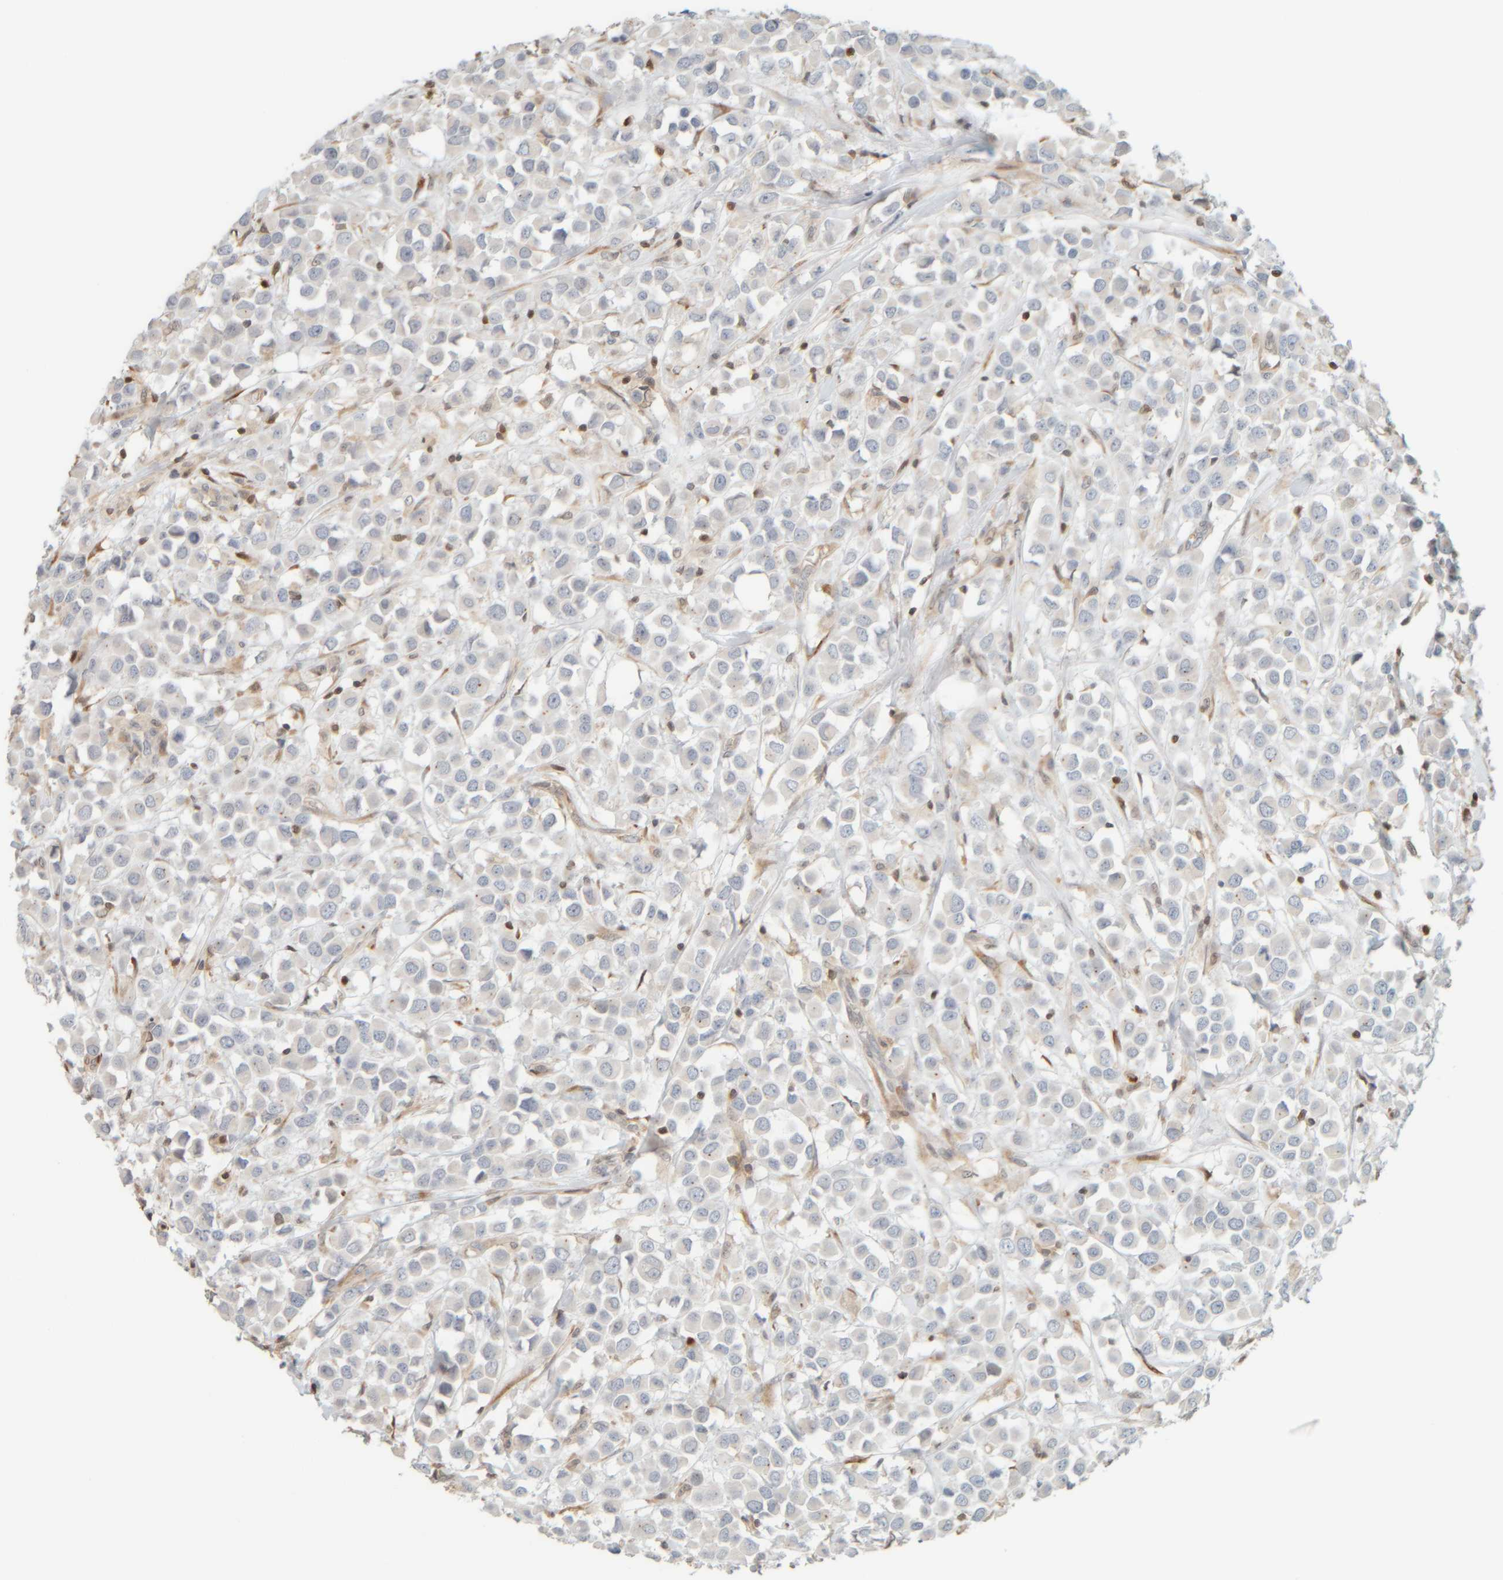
{"staining": {"intensity": "negative", "quantity": "none", "location": "none"}, "tissue": "breast cancer", "cell_type": "Tumor cells", "image_type": "cancer", "snomed": [{"axis": "morphology", "description": "Duct carcinoma"}, {"axis": "topography", "description": "Breast"}], "caption": "Protein analysis of breast cancer displays no significant expression in tumor cells.", "gene": "PTGES3L-AARSD1", "patient": {"sex": "female", "age": 61}}